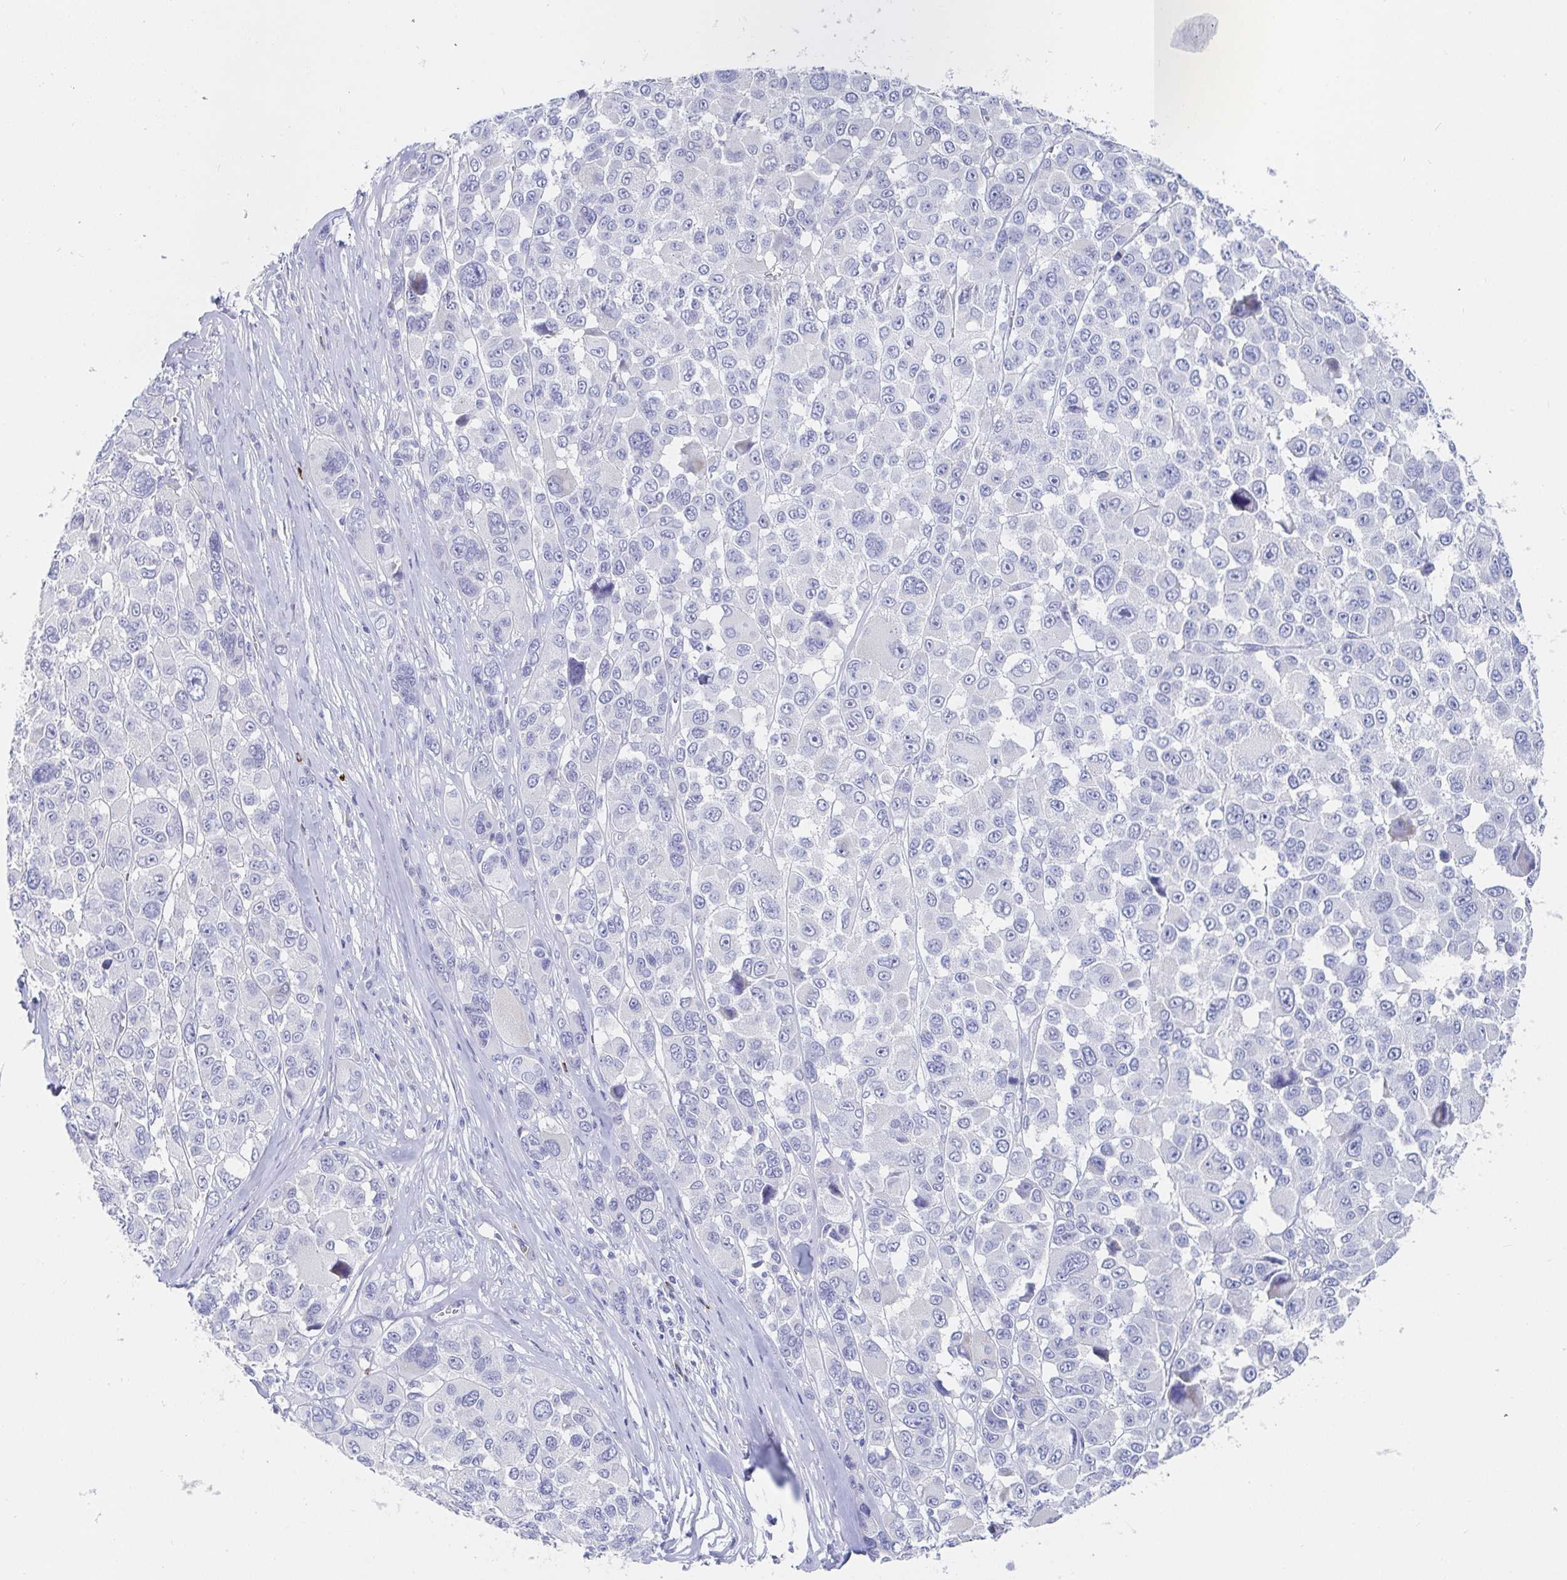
{"staining": {"intensity": "weak", "quantity": "<25%", "location": "cytoplasmic/membranous"}, "tissue": "melanoma", "cell_type": "Tumor cells", "image_type": "cancer", "snomed": [{"axis": "morphology", "description": "Malignant melanoma, NOS"}, {"axis": "topography", "description": "Skin"}], "caption": "Tumor cells are negative for brown protein staining in malignant melanoma.", "gene": "PACSIN1", "patient": {"sex": "female", "age": 66}}